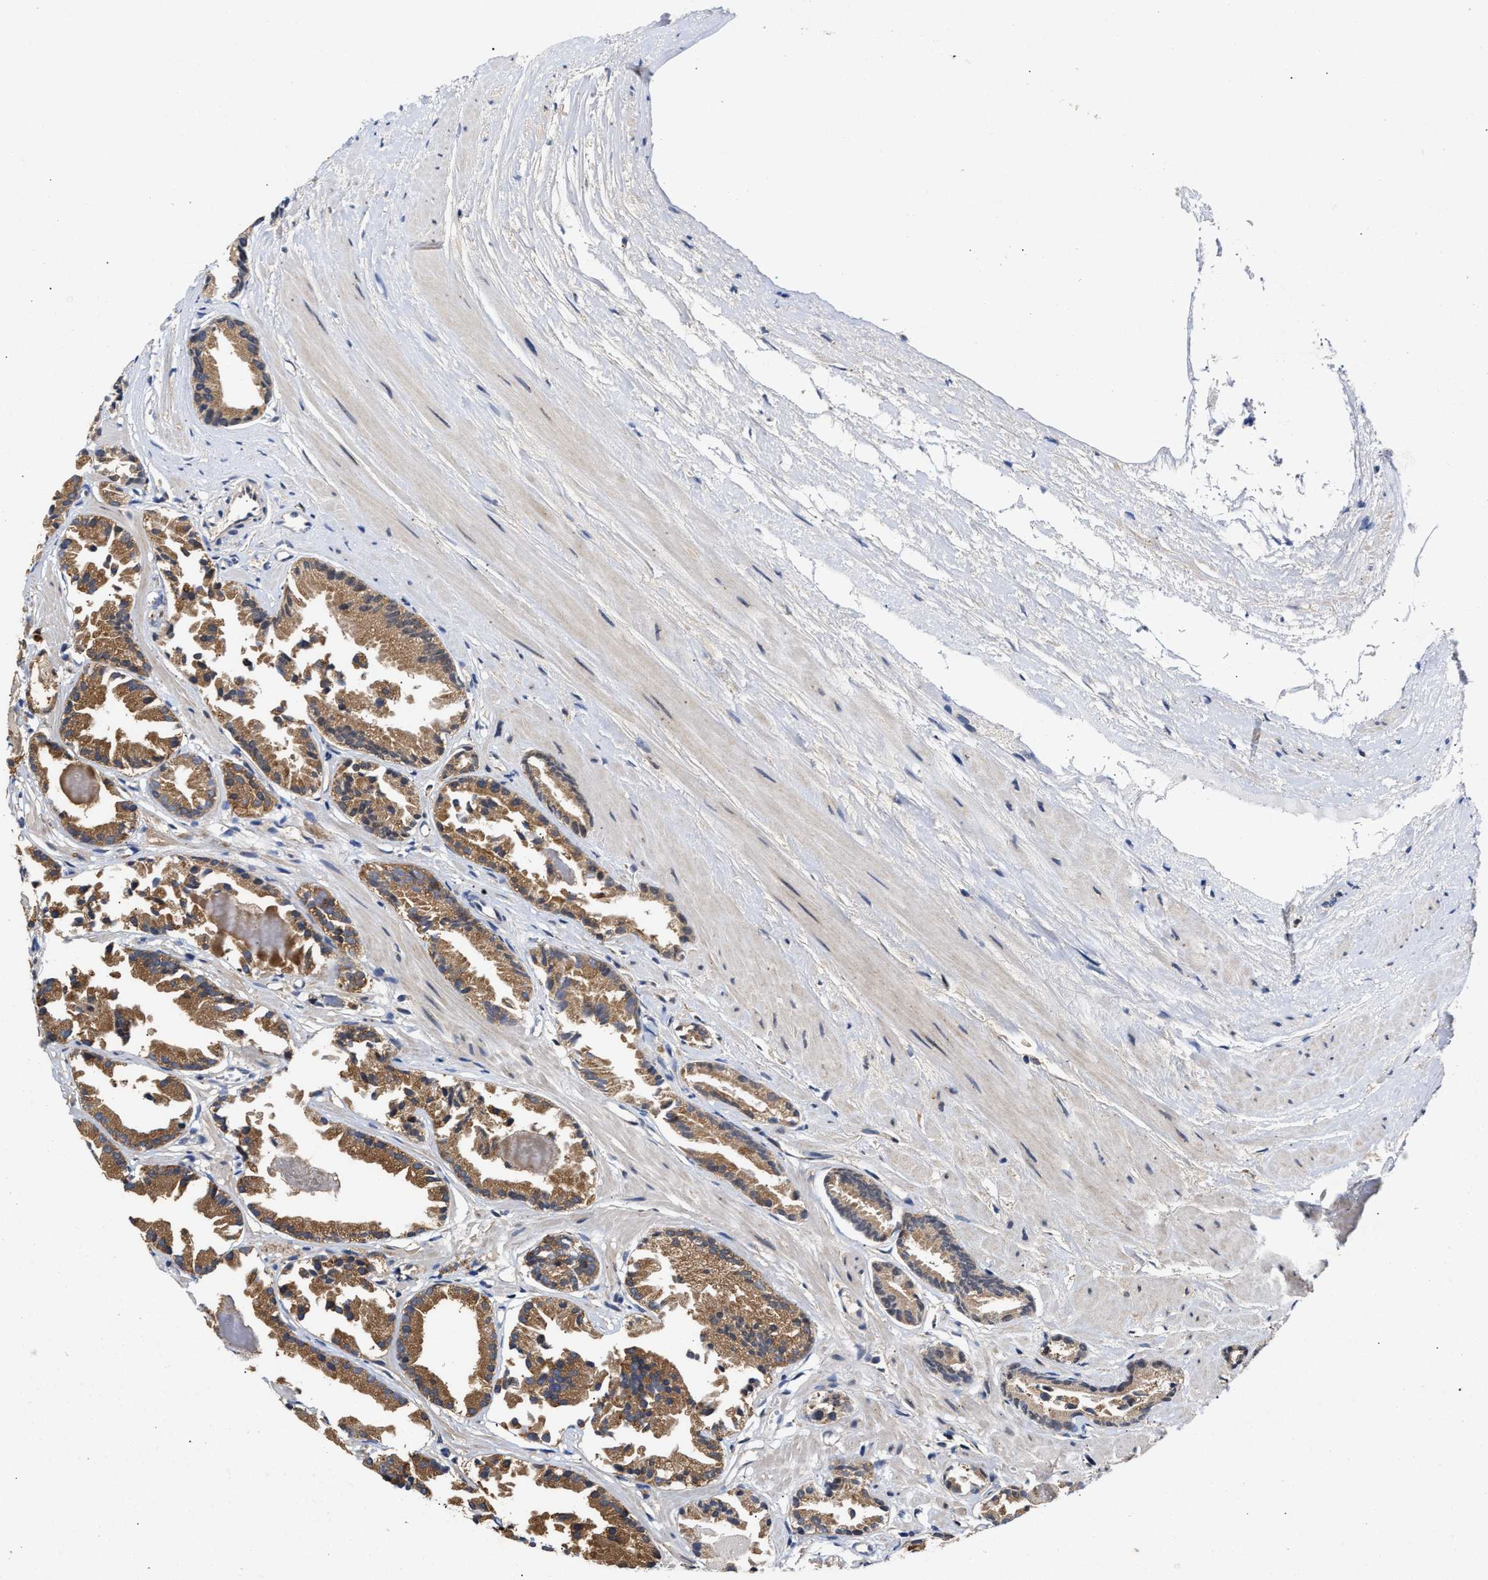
{"staining": {"intensity": "moderate", "quantity": ">75%", "location": "cytoplasmic/membranous"}, "tissue": "prostate cancer", "cell_type": "Tumor cells", "image_type": "cancer", "snomed": [{"axis": "morphology", "description": "Adenocarcinoma, Low grade"}, {"axis": "topography", "description": "Prostate"}], "caption": "Prostate low-grade adenocarcinoma was stained to show a protein in brown. There is medium levels of moderate cytoplasmic/membranous expression in approximately >75% of tumor cells. The staining was performed using DAB (3,3'-diaminobenzidine) to visualize the protein expression in brown, while the nuclei were stained in blue with hematoxylin (Magnification: 20x).", "gene": "CLIP2", "patient": {"sex": "male", "age": 51}}